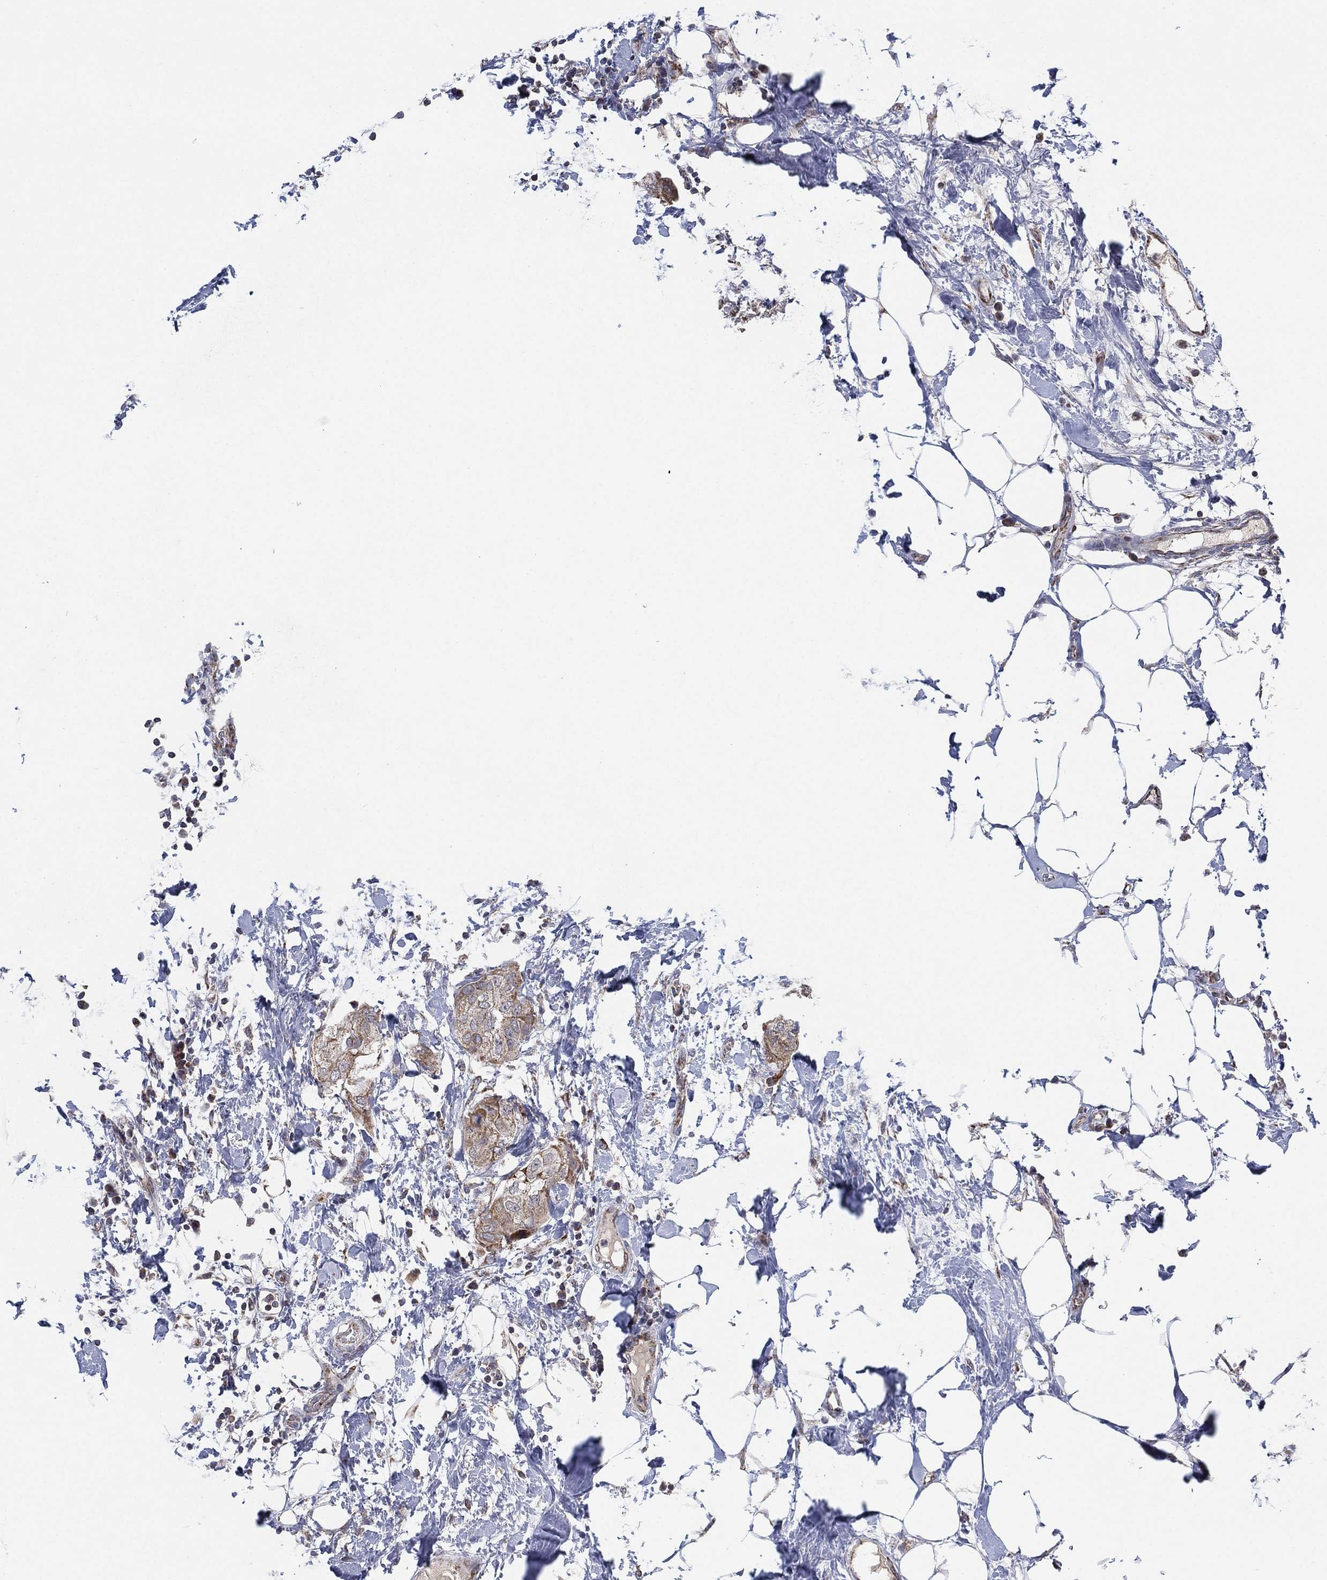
{"staining": {"intensity": "weak", "quantity": "25%-75%", "location": "cytoplasmic/membranous"}, "tissue": "breast cancer", "cell_type": "Tumor cells", "image_type": "cancer", "snomed": [{"axis": "morphology", "description": "Normal tissue, NOS"}, {"axis": "morphology", "description": "Duct carcinoma"}, {"axis": "topography", "description": "Breast"}], "caption": "A brown stain highlights weak cytoplasmic/membranous positivity of a protein in breast intraductal carcinoma tumor cells.", "gene": "PSMG4", "patient": {"sex": "female", "age": 40}}